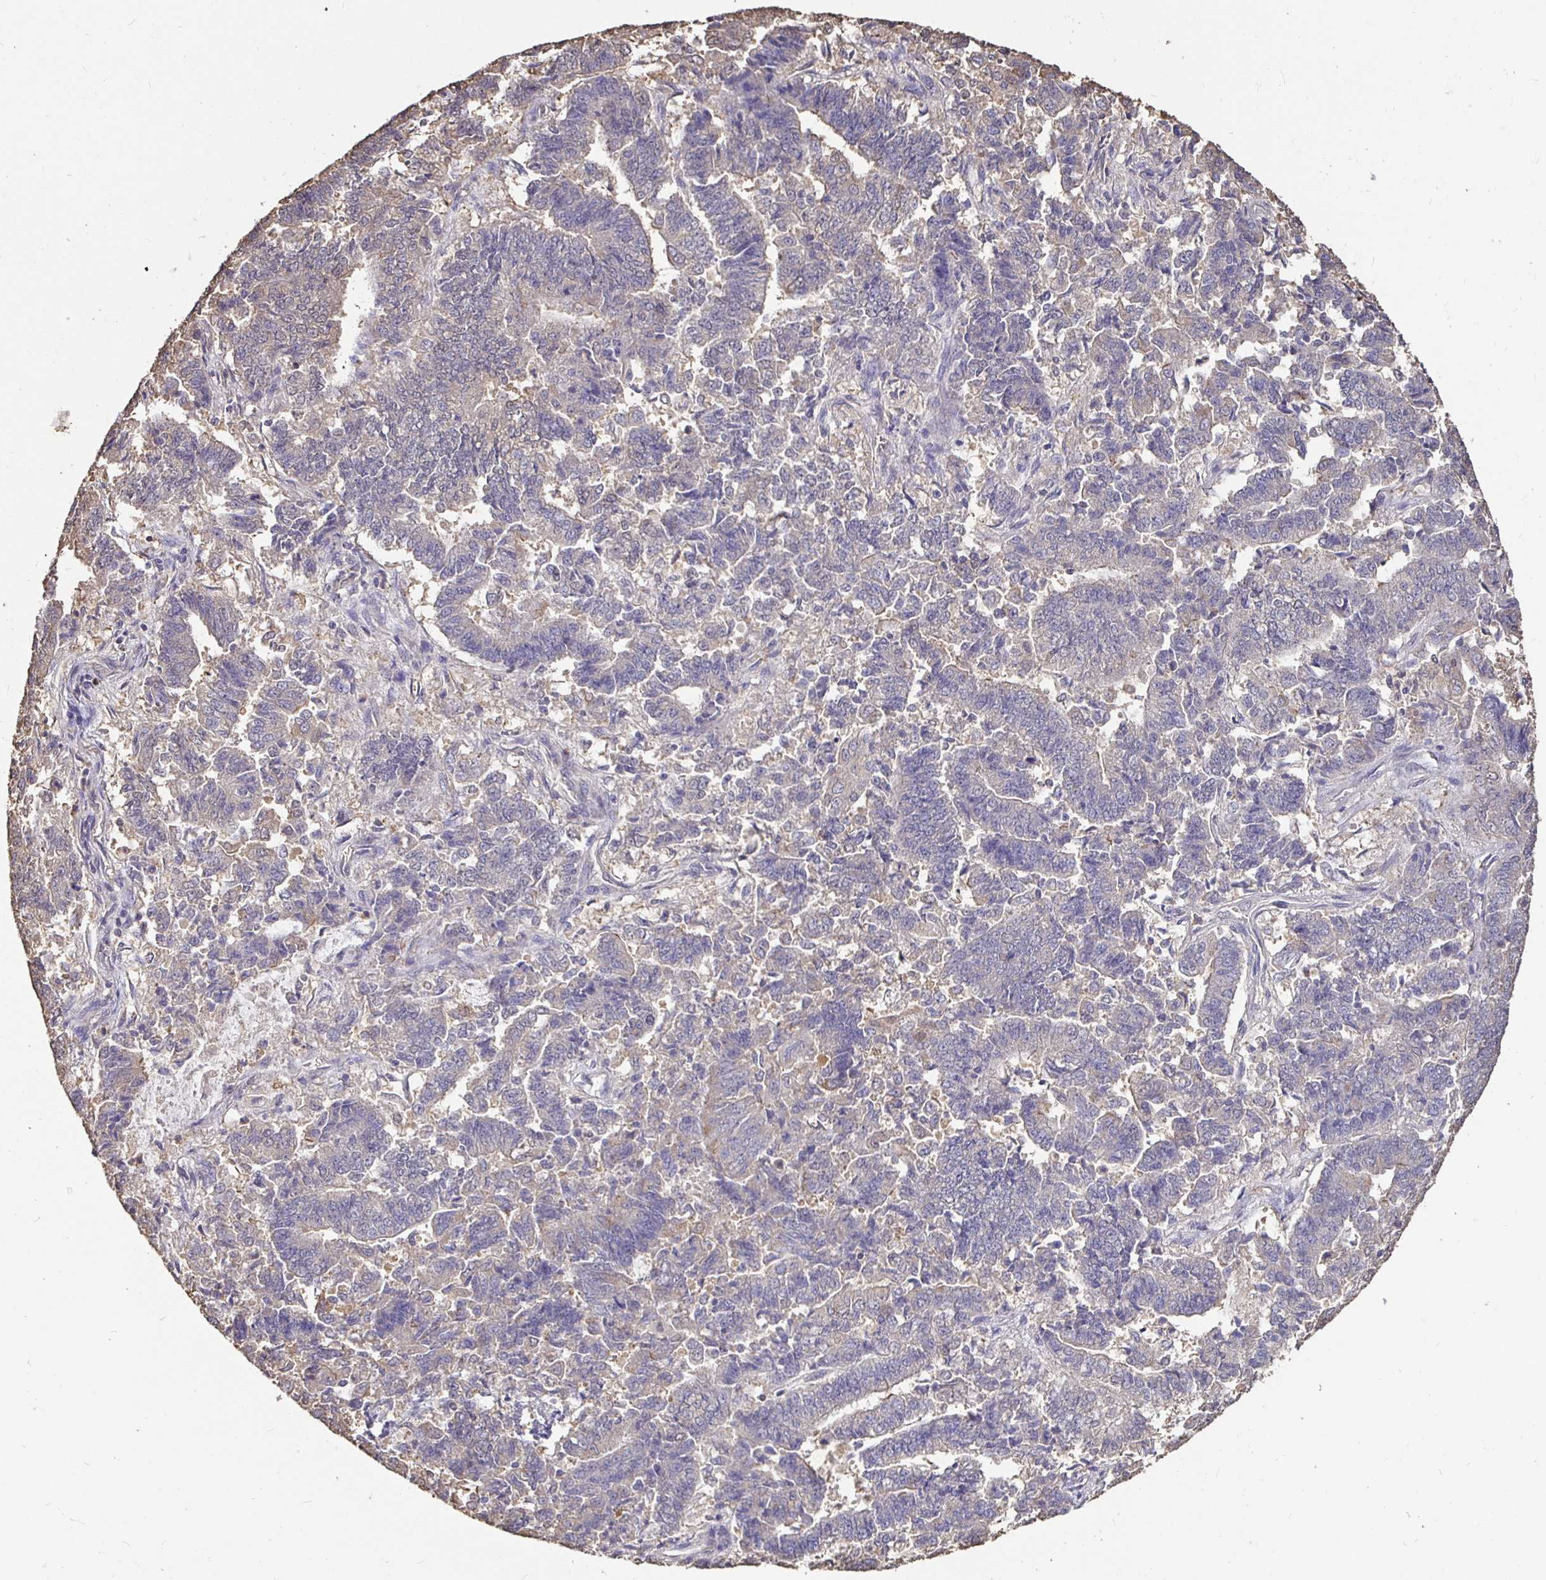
{"staining": {"intensity": "weak", "quantity": "<25%", "location": "cytoplasmic/membranous"}, "tissue": "endometrial cancer", "cell_type": "Tumor cells", "image_type": "cancer", "snomed": [{"axis": "morphology", "description": "Adenocarcinoma, NOS"}, {"axis": "topography", "description": "Endometrium"}], "caption": "An image of human endometrial cancer is negative for staining in tumor cells.", "gene": "MAPK8IP3", "patient": {"sex": "female", "age": 72}}